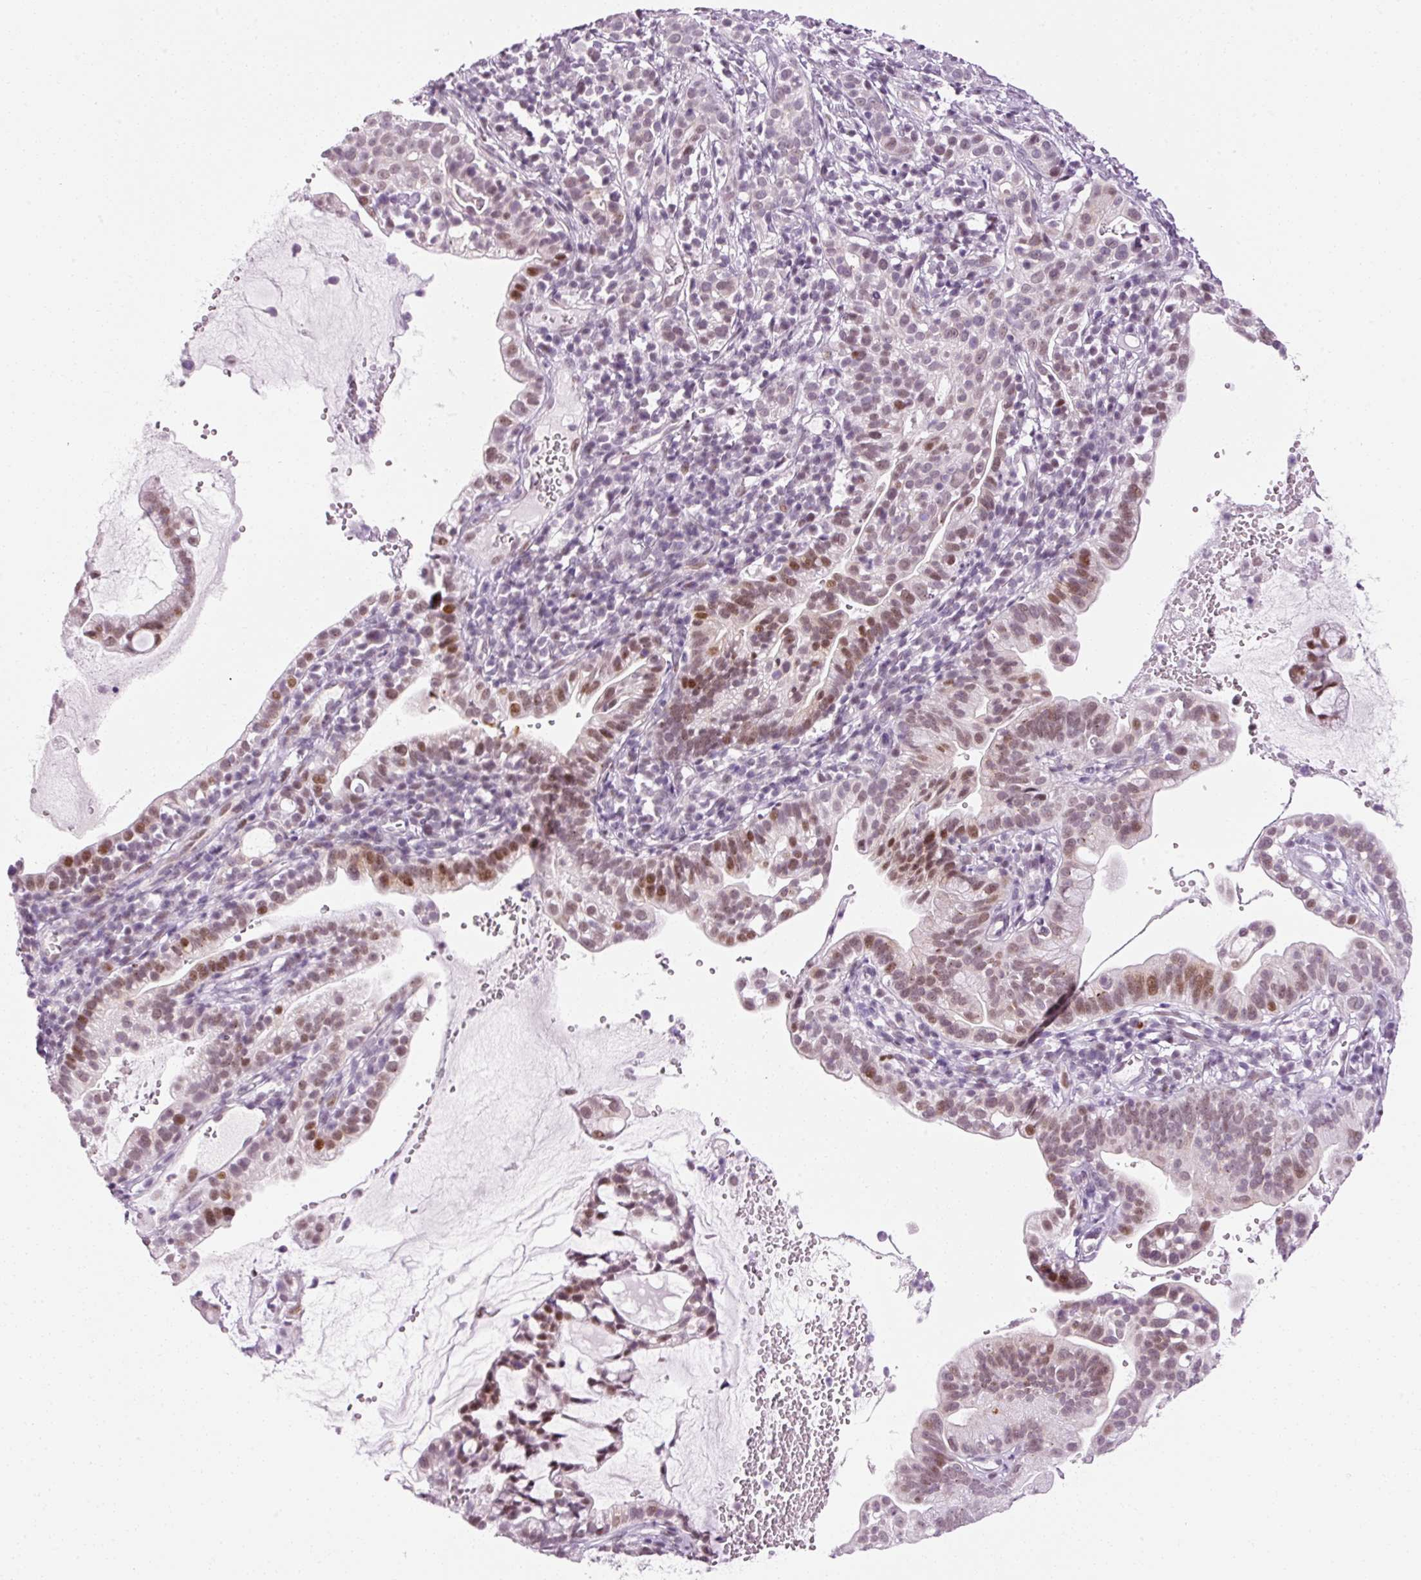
{"staining": {"intensity": "moderate", "quantity": ">75%", "location": "nuclear"}, "tissue": "cervical cancer", "cell_type": "Tumor cells", "image_type": "cancer", "snomed": [{"axis": "morphology", "description": "Adenocarcinoma, NOS"}, {"axis": "topography", "description": "Cervix"}], "caption": "This micrograph shows immunohistochemistry (IHC) staining of cervical cancer (adenocarcinoma), with medium moderate nuclear positivity in approximately >75% of tumor cells.", "gene": "ANKRD20A1", "patient": {"sex": "female", "age": 41}}